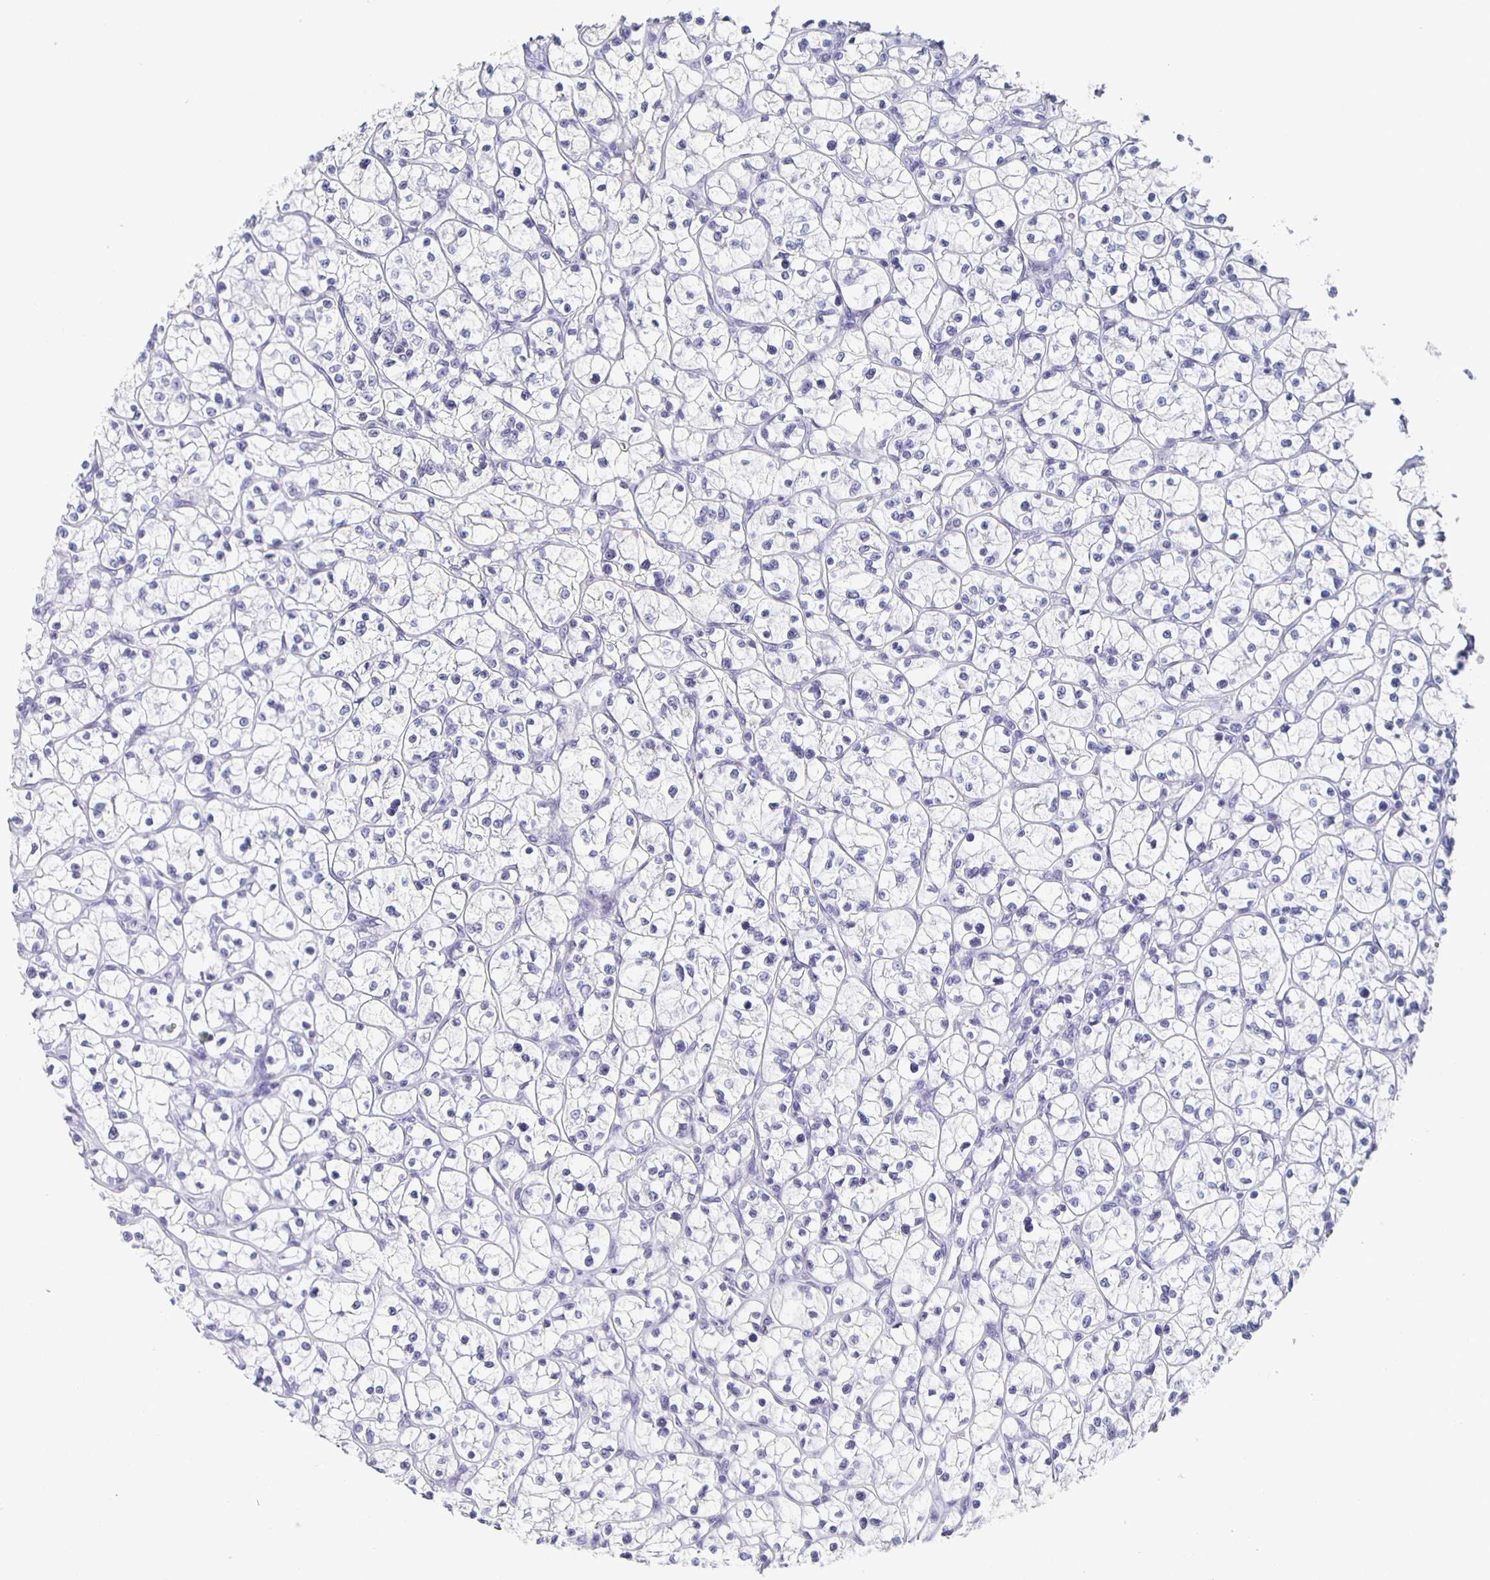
{"staining": {"intensity": "negative", "quantity": "none", "location": "none"}, "tissue": "renal cancer", "cell_type": "Tumor cells", "image_type": "cancer", "snomed": [{"axis": "morphology", "description": "Adenocarcinoma, NOS"}, {"axis": "topography", "description": "Kidney"}], "caption": "Immunohistochemical staining of renal cancer (adenocarcinoma) shows no significant staining in tumor cells. Nuclei are stained in blue.", "gene": "CCDC17", "patient": {"sex": "female", "age": 64}}